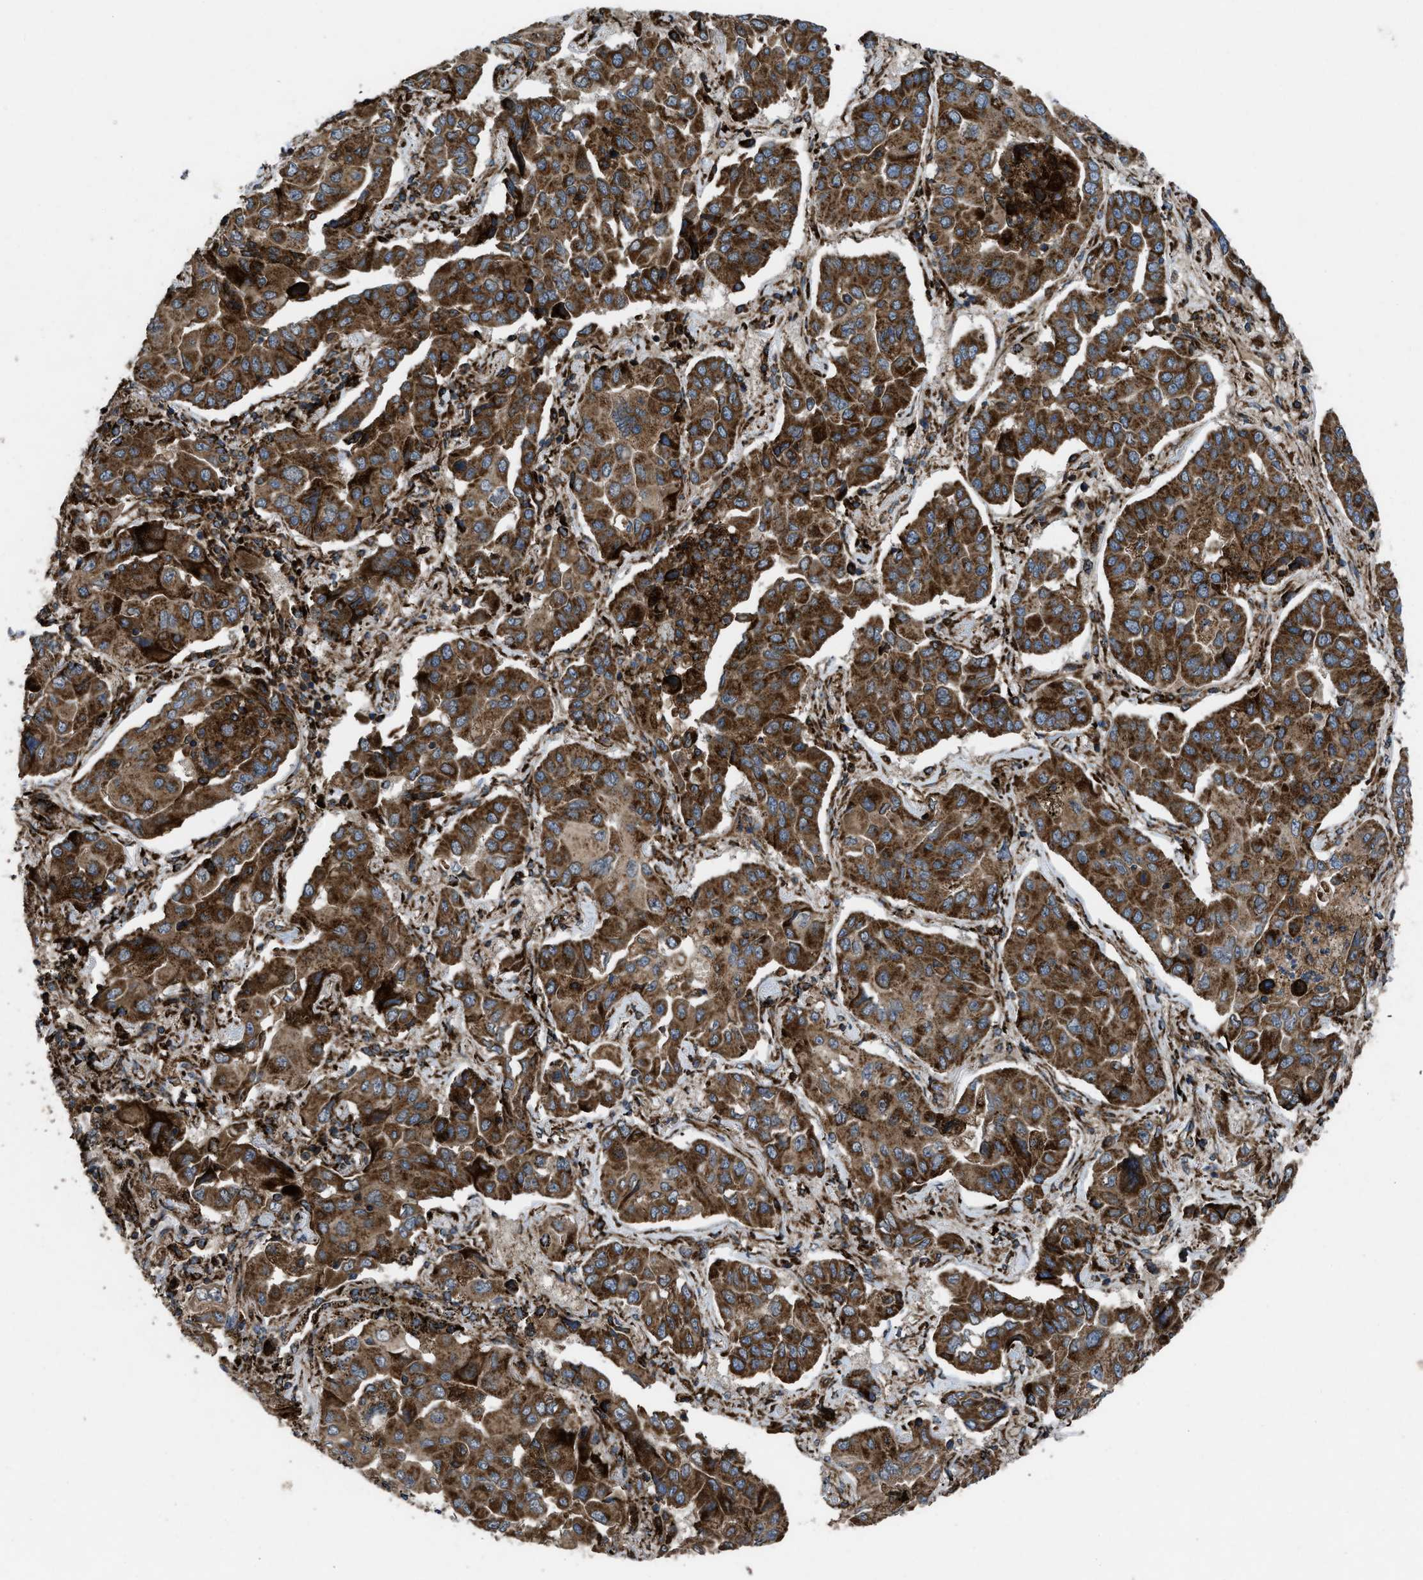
{"staining": {"intensity": "strong", "quantity": ">75%", "location": "cytoplasmic/membranous"}, "tissue": "lung cancer", "cell_type": "Tumor cells", "image_type": "cancer", "snomed": [{"axis": "morphology", "description": "Adenocarcinoma, NOS"}, {"axis": "topography", "description": "Lung"}], "caption": "Protein positivity by immunohistochemistry exhibits strong cytoplasmic/membranous positivity in about >75% of tumor cells in lung cancer (adenocarcinoma).", "gene": "PER3", "patient": {"sex": "female", "age": 65}}